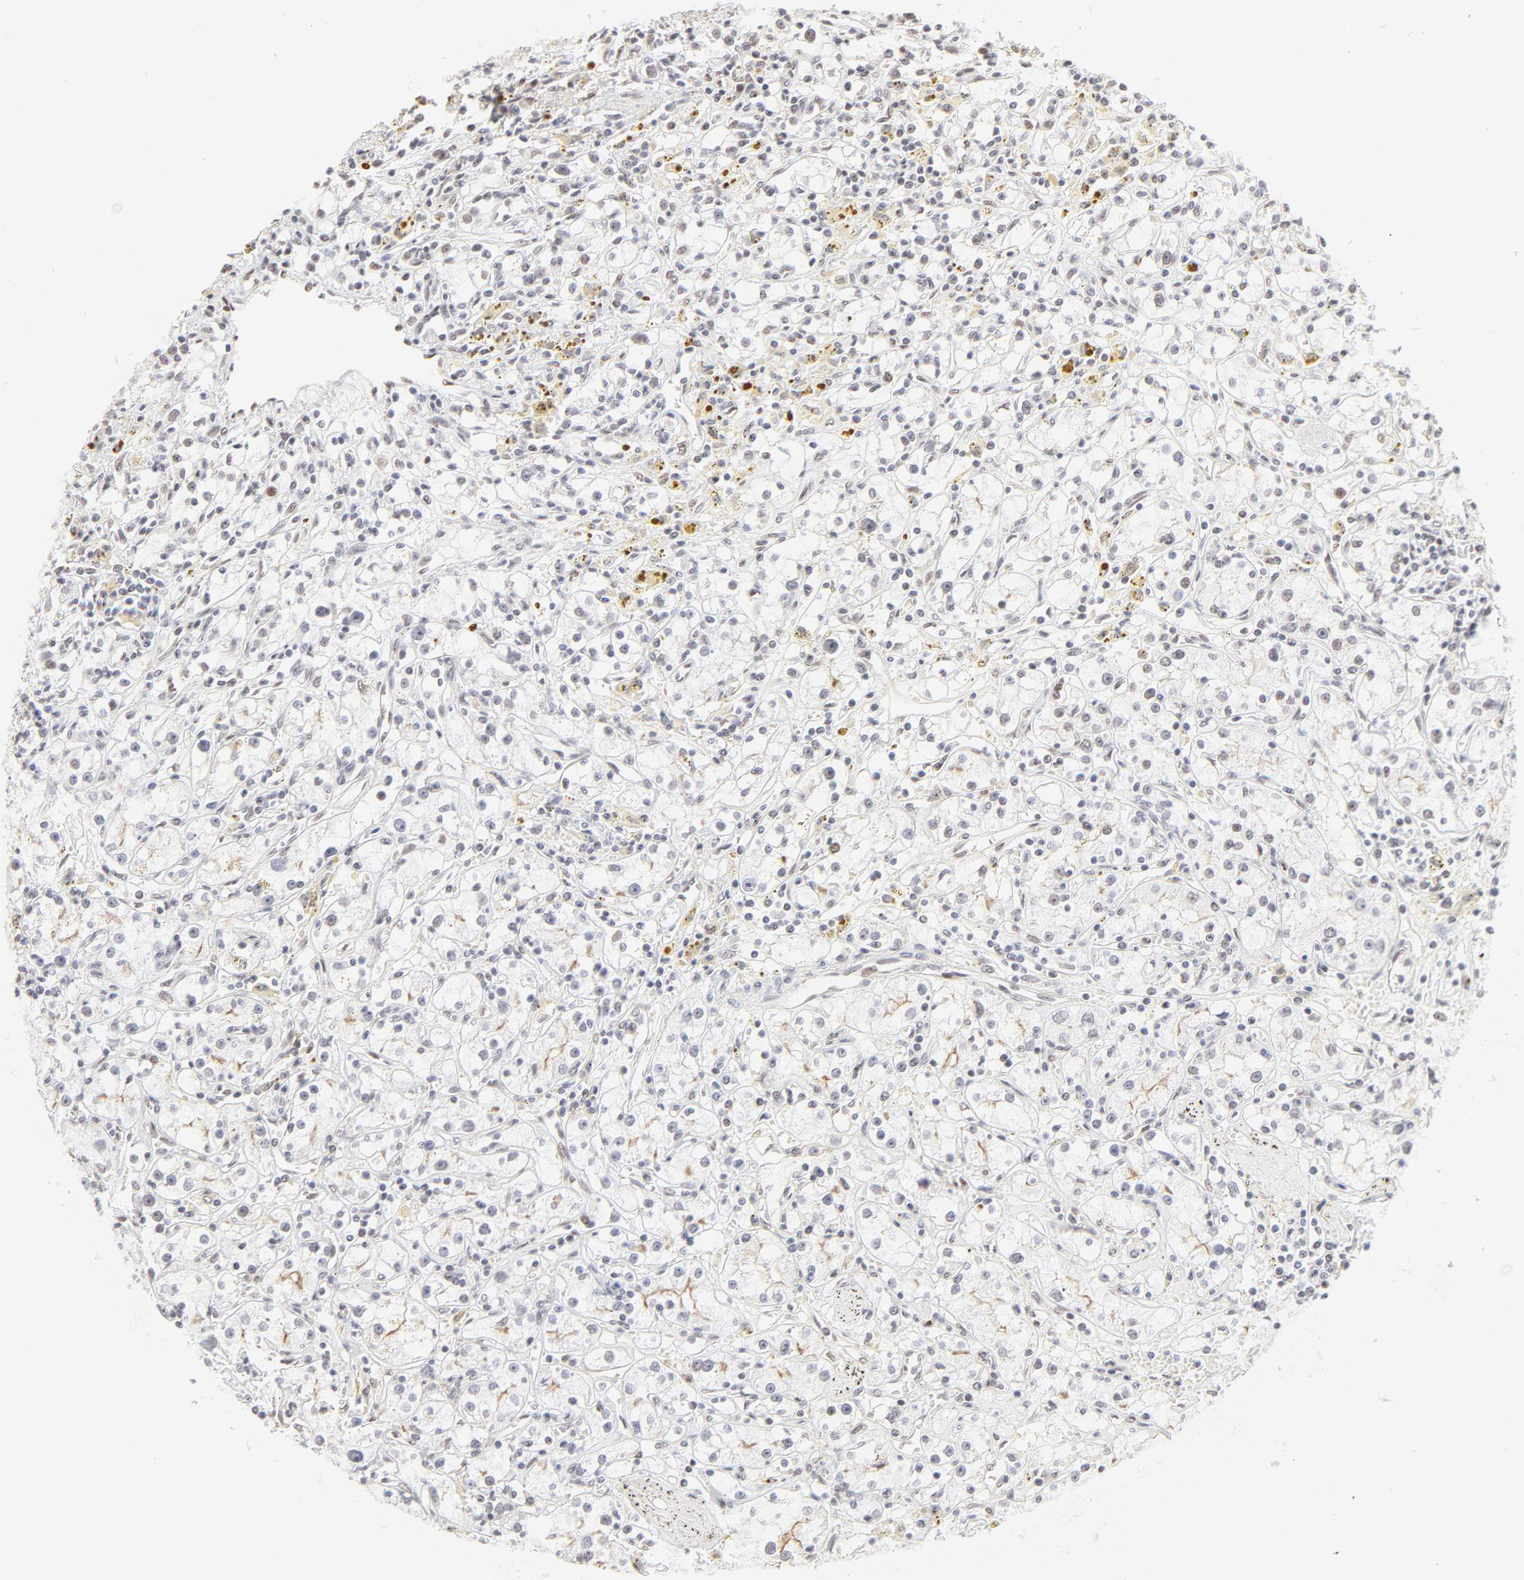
{"staining": {"intensity": "negative", "quantity": "none", "location": "none"}, "tissue": "renal cancer", "cell_type": "Tumor cells", "image_type": "cancer", "snomed": [{"axis": "morphology", "description": "Adenocarcinoma, NOS"}, {"axis": "topography", "description": "Kidney"}], "caption": "An immunohistochemistry image of adenocarcinoma (renal) is shown. There is no staining in tumor cells of adenocarcinoma (renal).", "gene": "PBX1", "patient": {"sex": "male", "age": 56}}